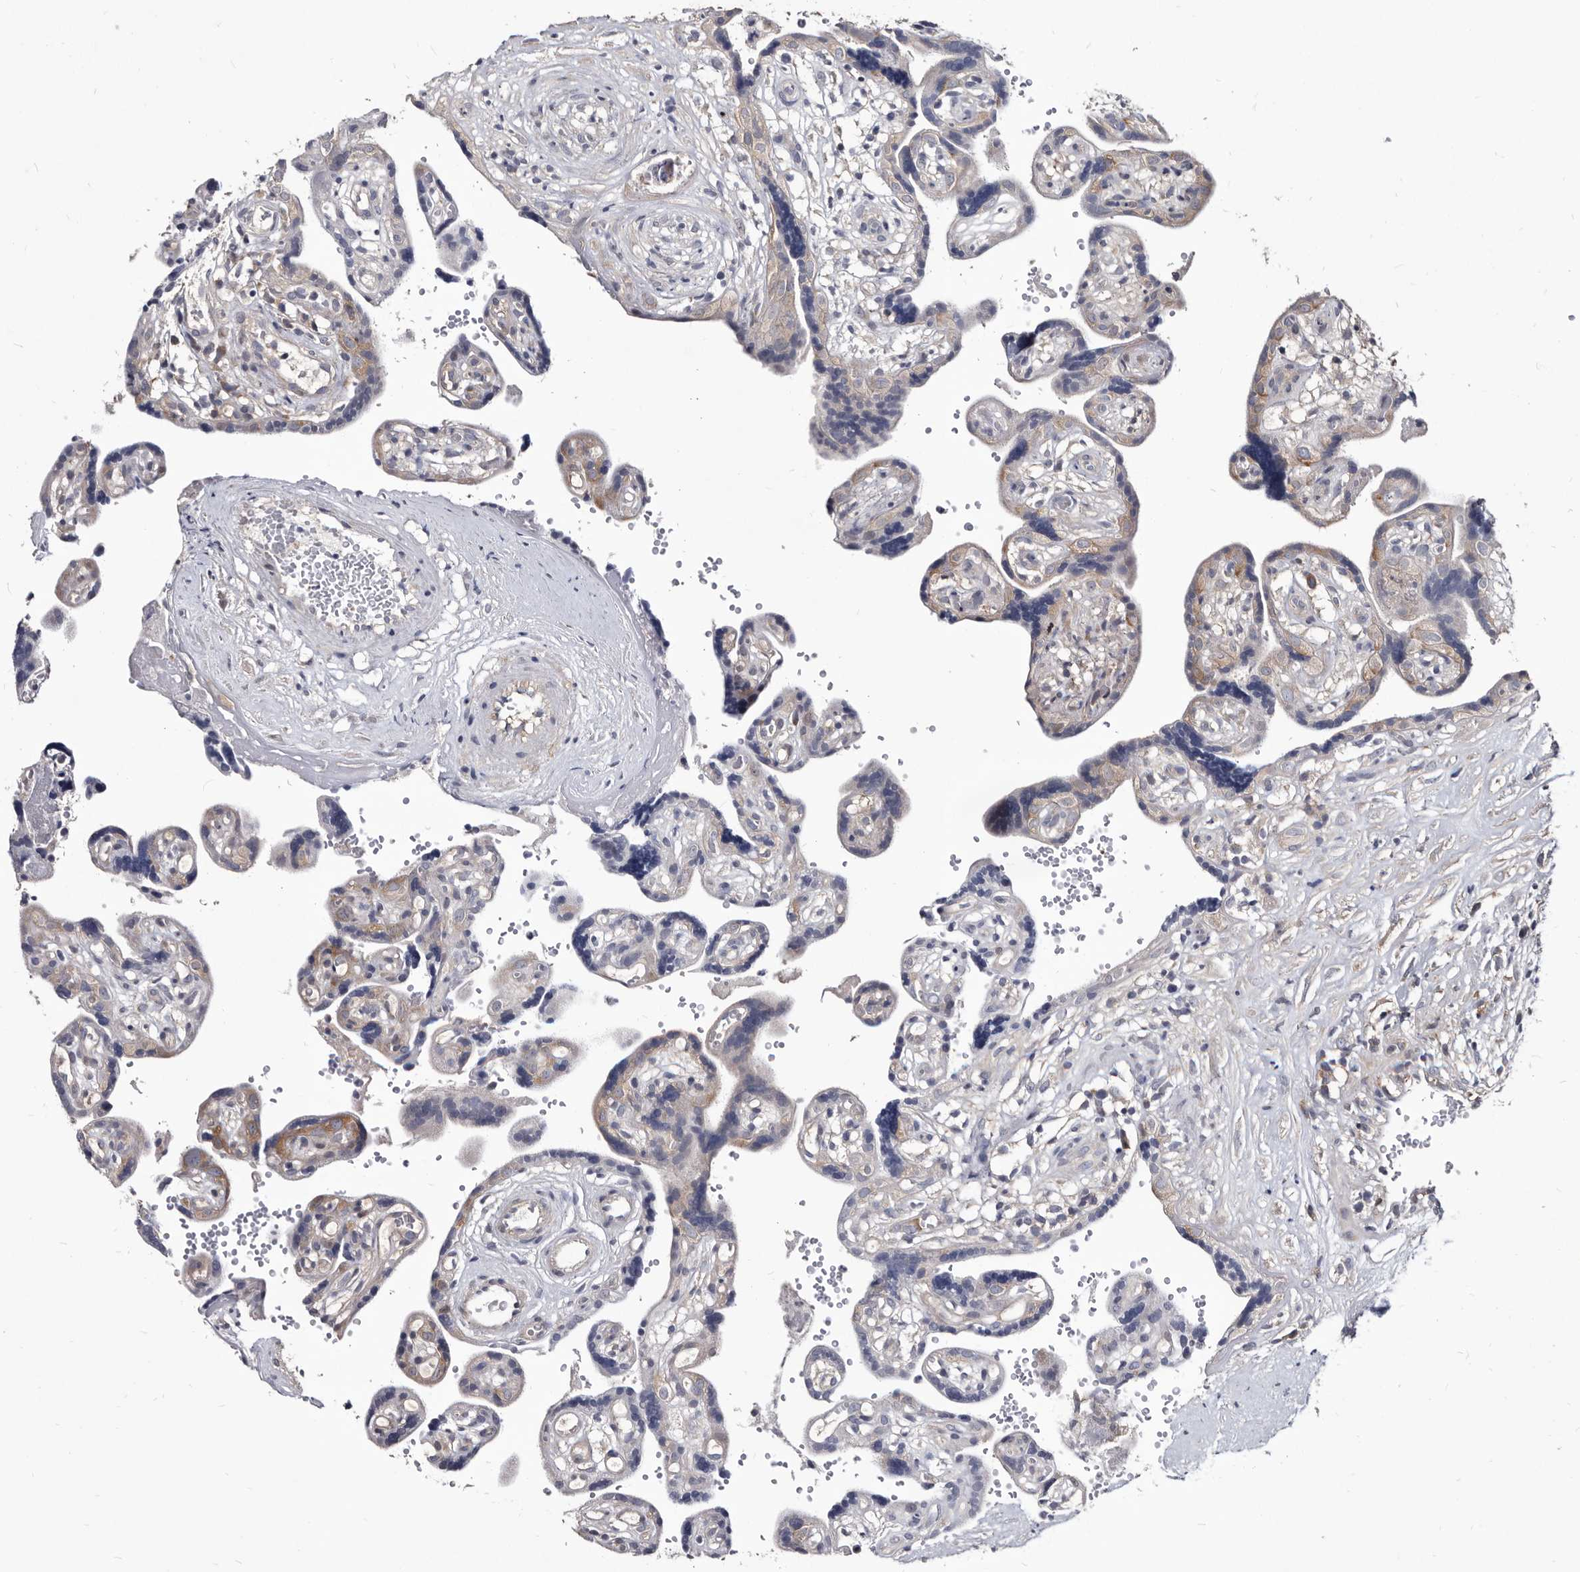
{"staining": {"intensity": "weak", "quantity": "25%-75%", "location": "cytoplasmic/membranous"}, "tissue": "placenta", "cell_type": "Decidual cells", "image_type": "normal", "snomed": [{"axis": "morphology", "description": "Normal tissue, NOS"}, {"axis": "topography", "description": "Placenta"}], "caption": "Placenta stained with IHC displays weak cytoplasmic/membranous positivity in approximately 25%-75% of decidual cells. (DAB IHC with brightfield microscopy, high magnification).", "gene": "ABCF2", "patient": {"sex": "female", "age": 30}}